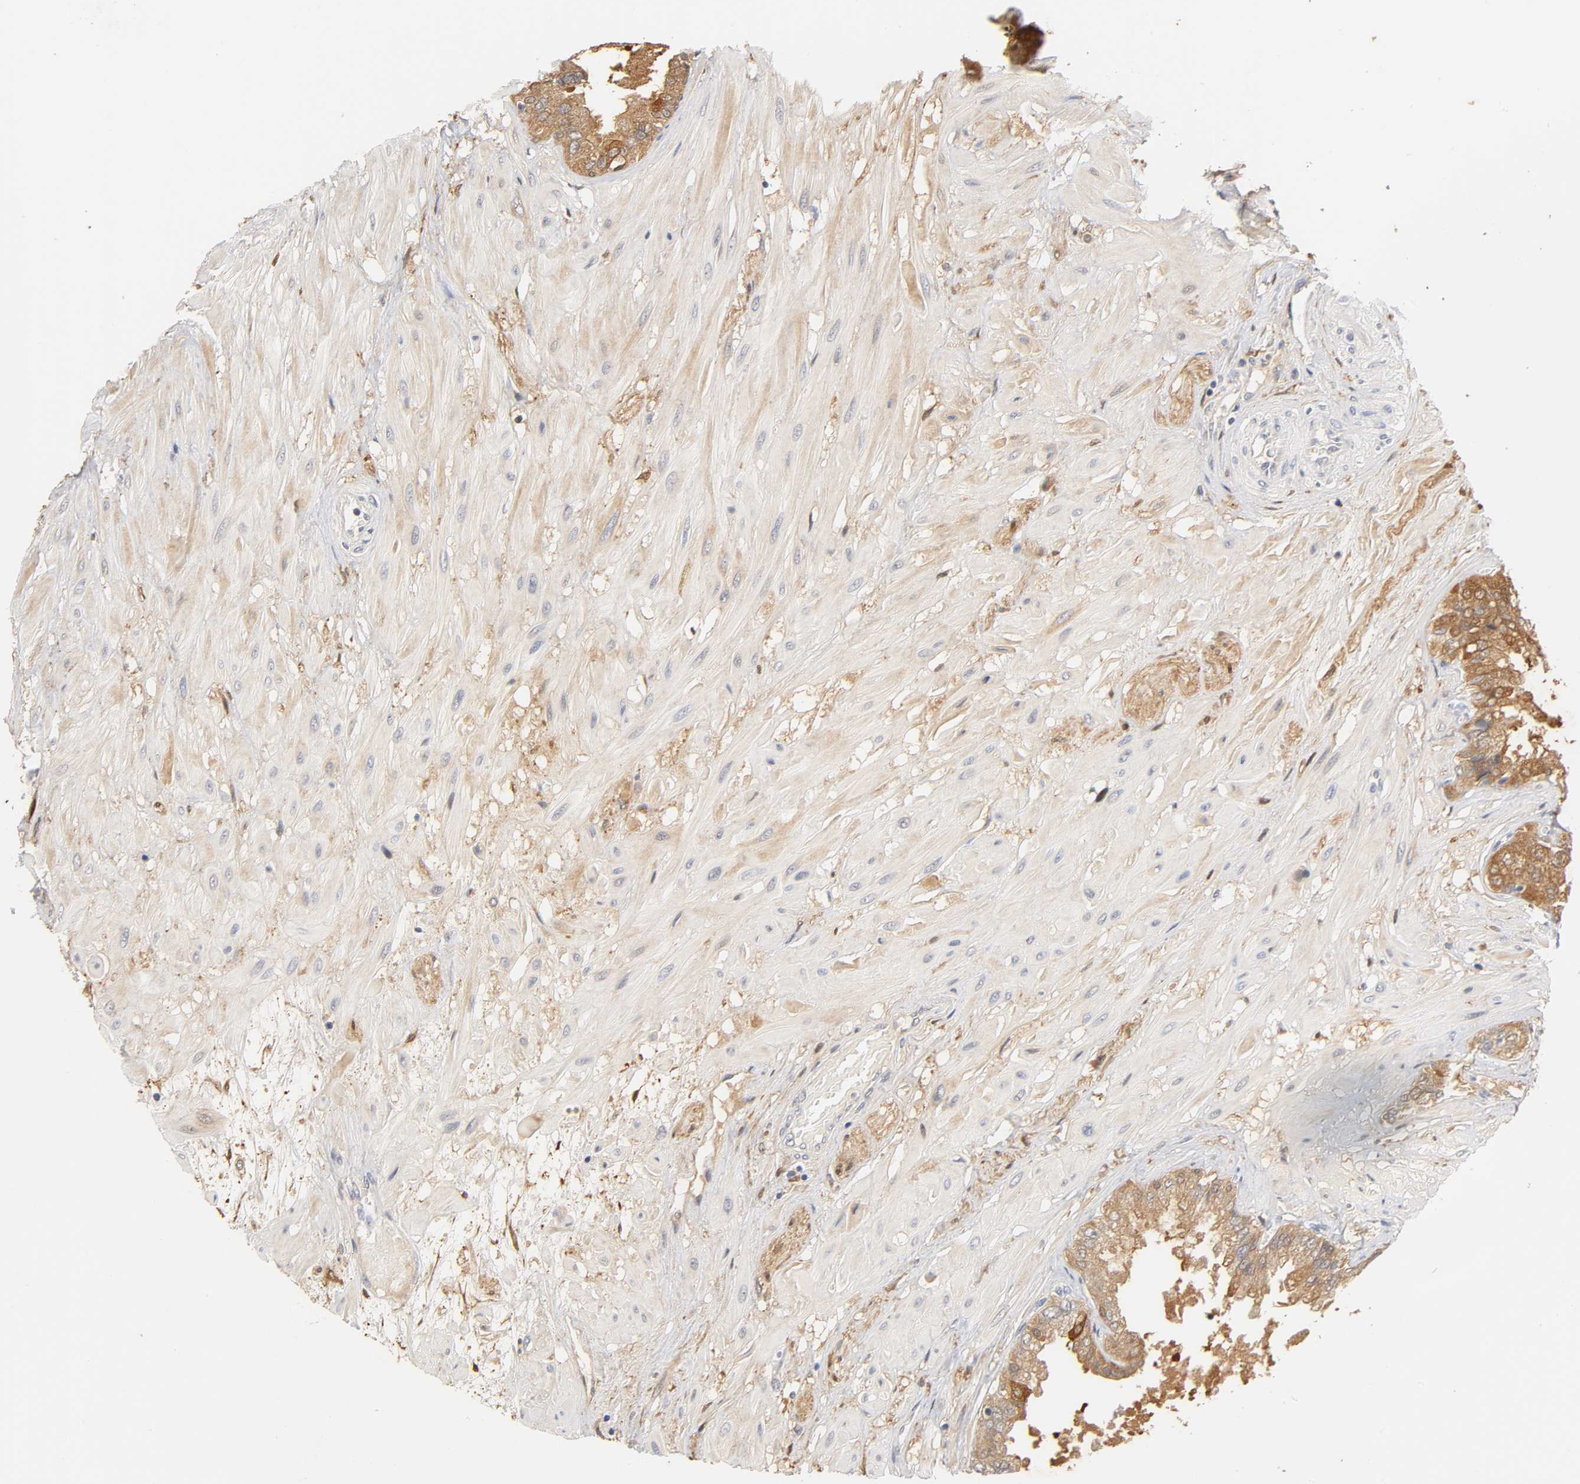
{"staining": {"intensity": "moderate", "quantity": ">75%", "location": "cytoplasmic/membranous"}, "tissue": "seminal vesicle", "cell_type": "Glandular cells", "image_type": "normal", "snomed": [{"axis": "morphology", "description": "Normal tissue, NOS"}, {"axis": "topography", "description": "Seminal veicle"}], "caption": "The histopathology image shows a brown stain indicating the presence of a protein in the cytoplasmic/membranous of glandular cells in seminal vesicle.", "gene": "GSTZ1", "patient": {"sex": "male", "age": 46}}